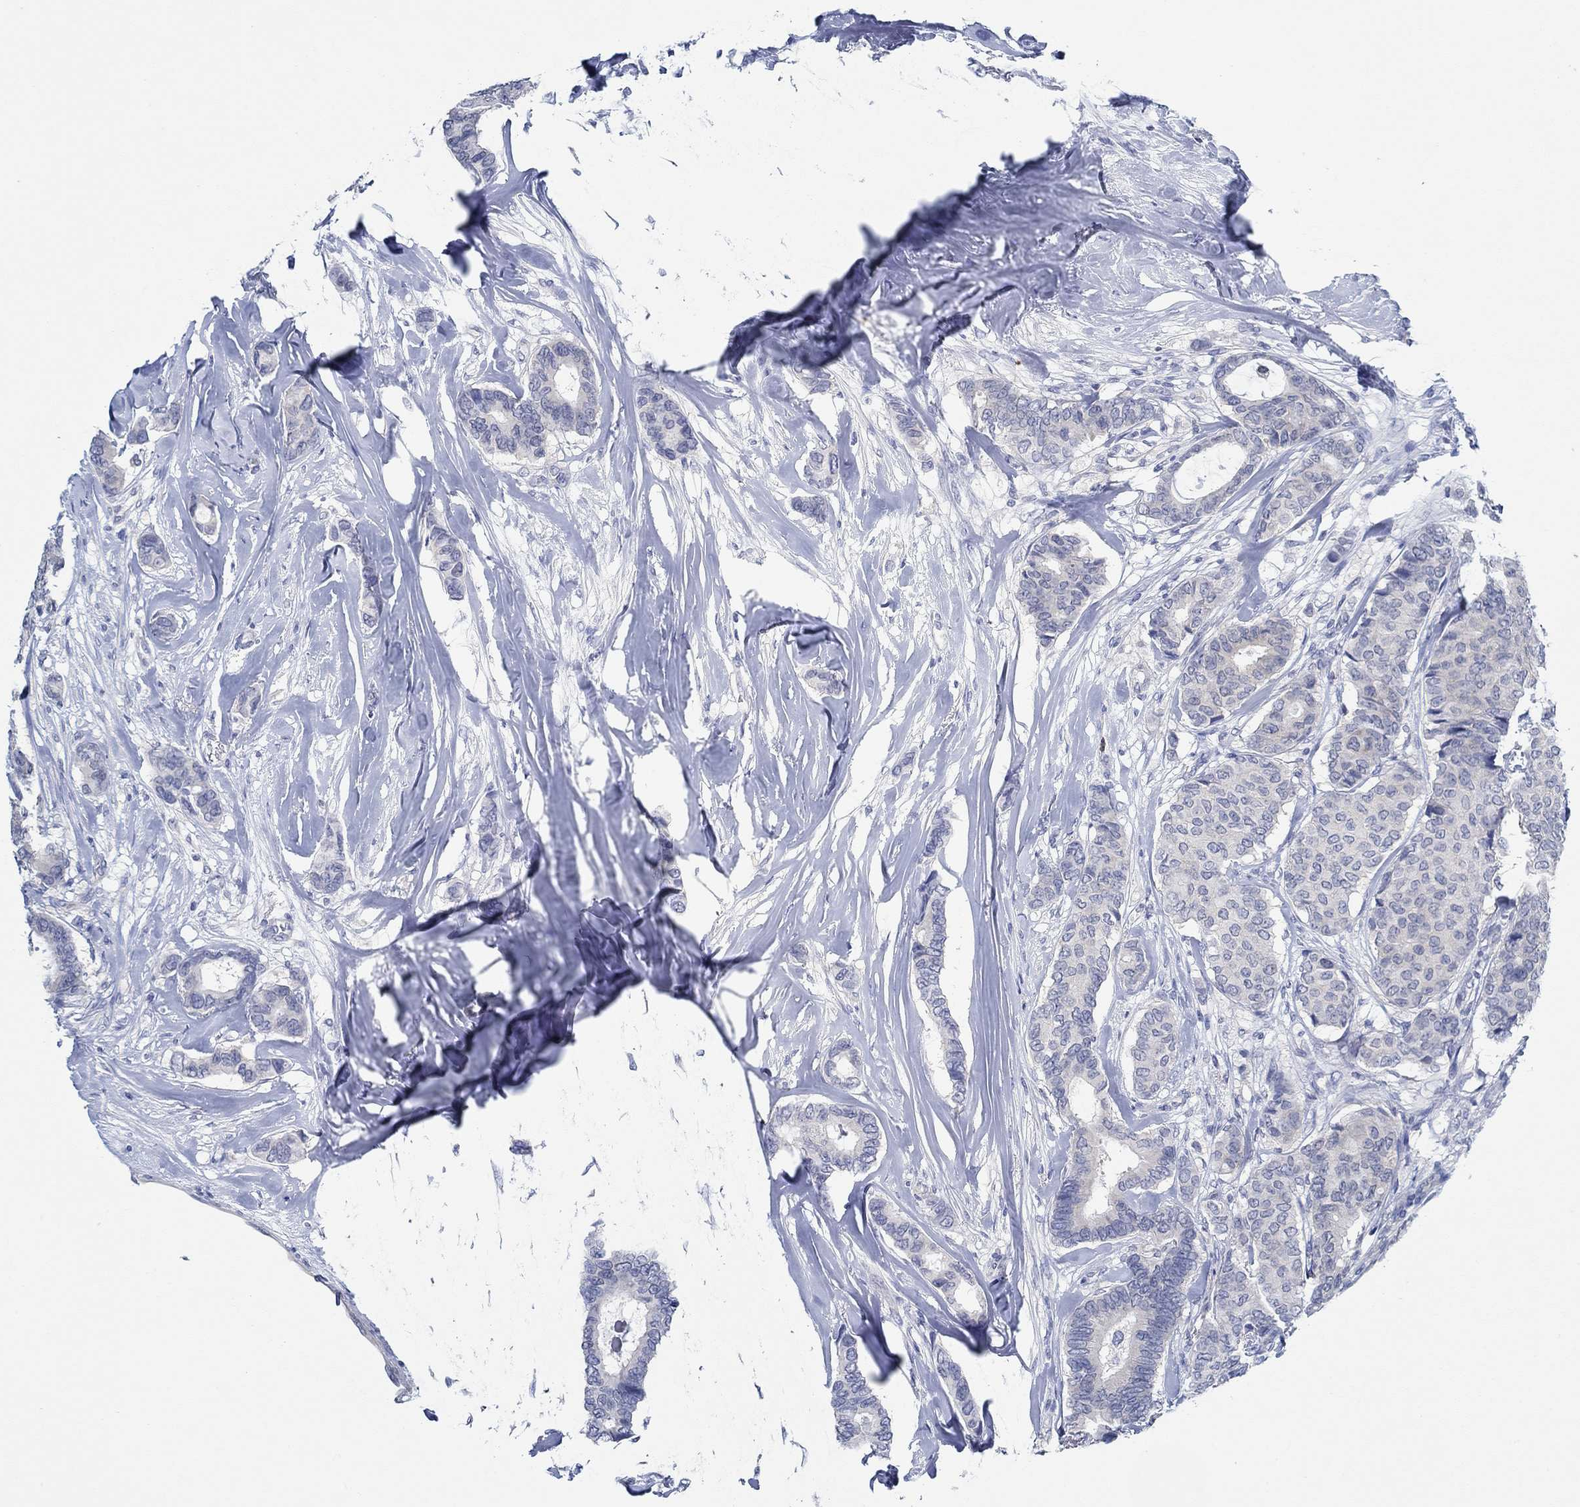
{"staining": {"intensity": "negative", "quantity": "none", "location": "none"}, "tissue": "breast cancer", "cell_type": "Tumor cells", "image_type": "cancer", "snomed": [{"axis": "morphology", "description": "Duct carcinoma"}, {"axis": "topography", "description": "Breast"}], "caption": "This is an IHC histopathology image of breast cancer. There is no expression in tumor cells.", "gene": "ZNF671", "patient": {"sex": "female", "age": 75}}